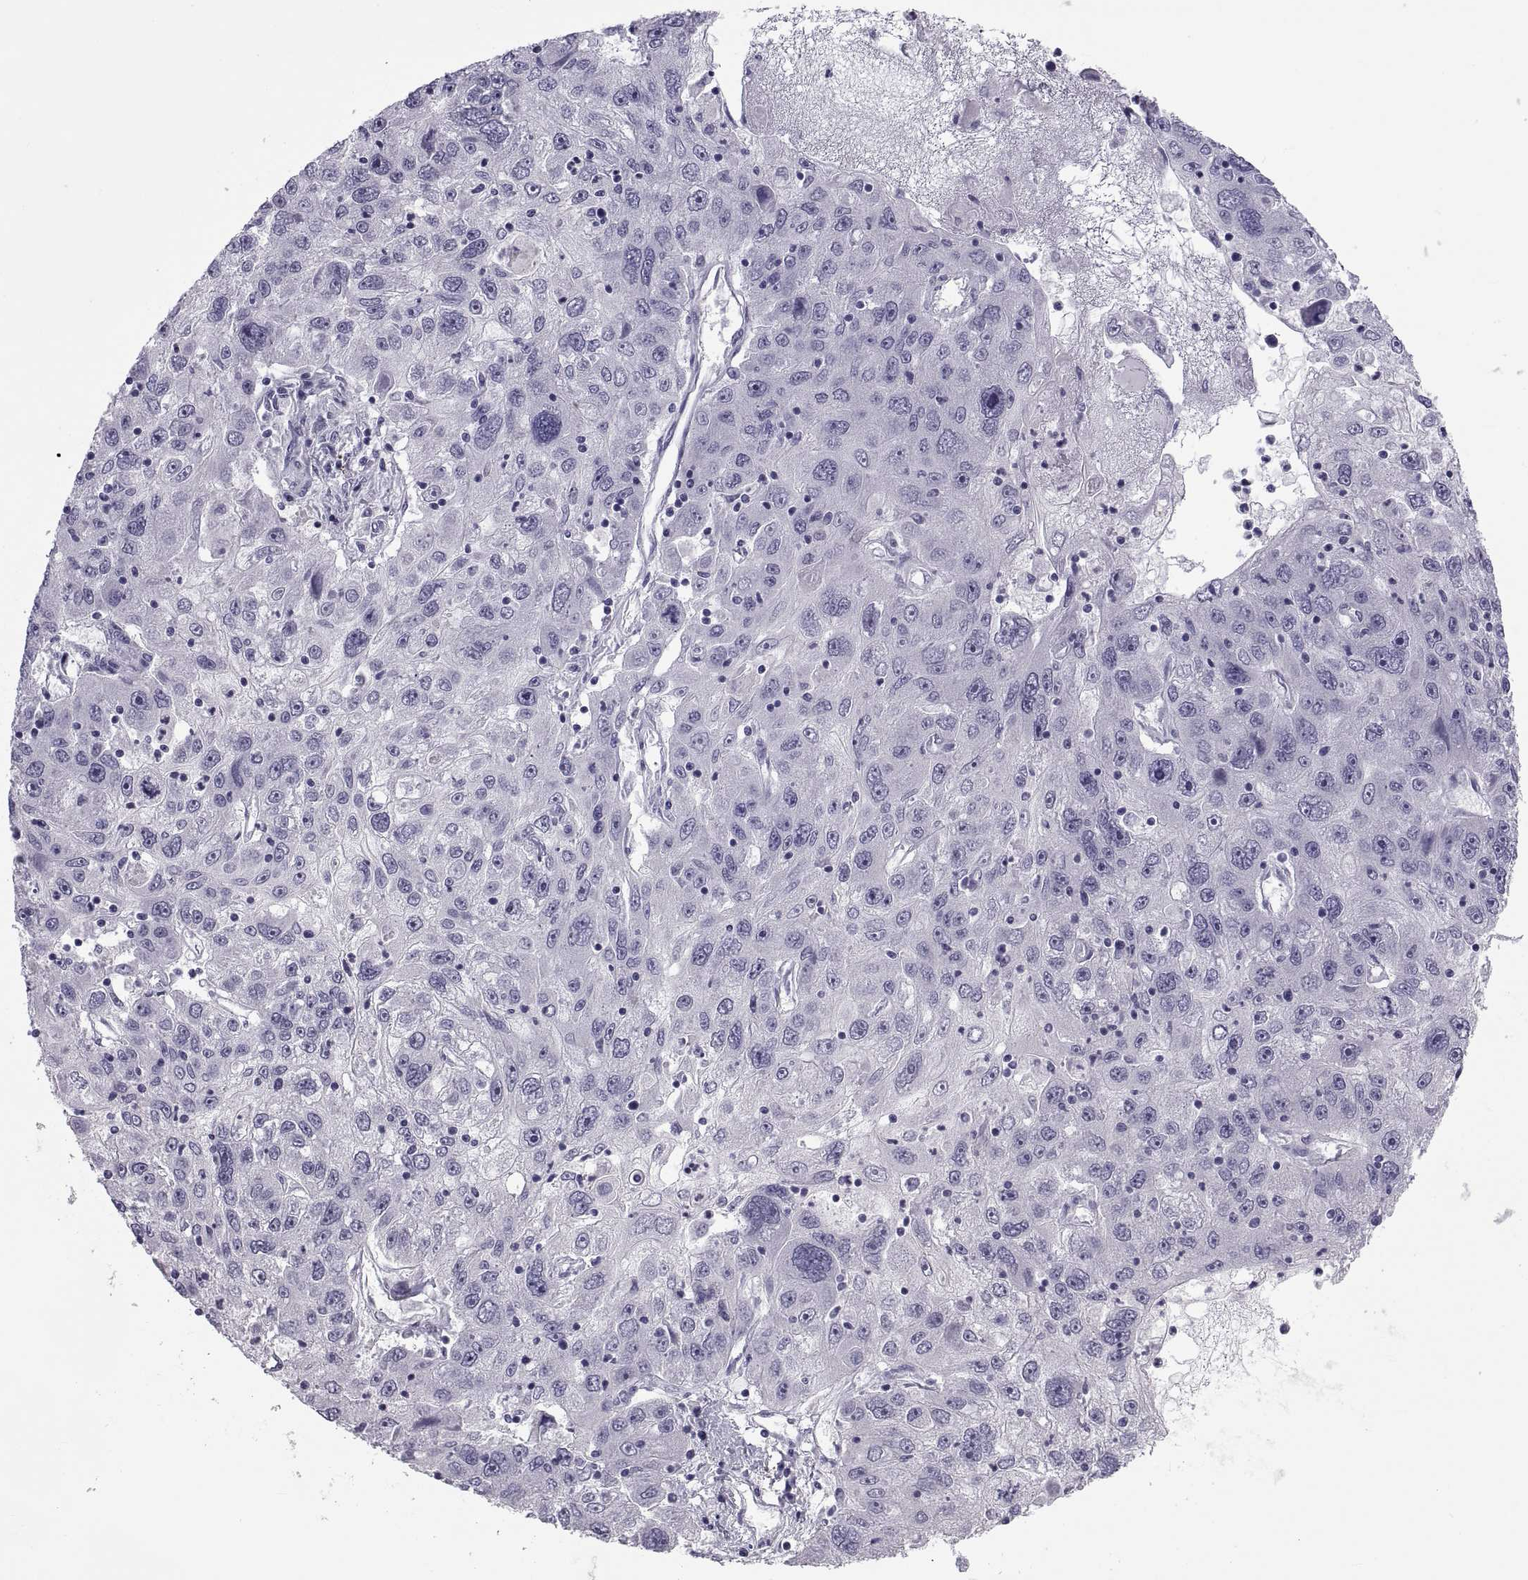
{"staining": {"intensity": "negative", "quantity": "none", "location": "none"}, "tissue": "stomach cancer", "cell_type": "Tumor cells", "image_type": "cancer", "snomed": [{"axis": "morphology", "description": "Adenocarcinoma, NOS"}, {"axis": "topography", "description": "Stomach"}], "caption": "Tumor cells are negative for protein expression in human stomach cancer (adenocarcinoma).", "gene": "MAGEB1", "patient": {"sex": "male", "age": 56}}